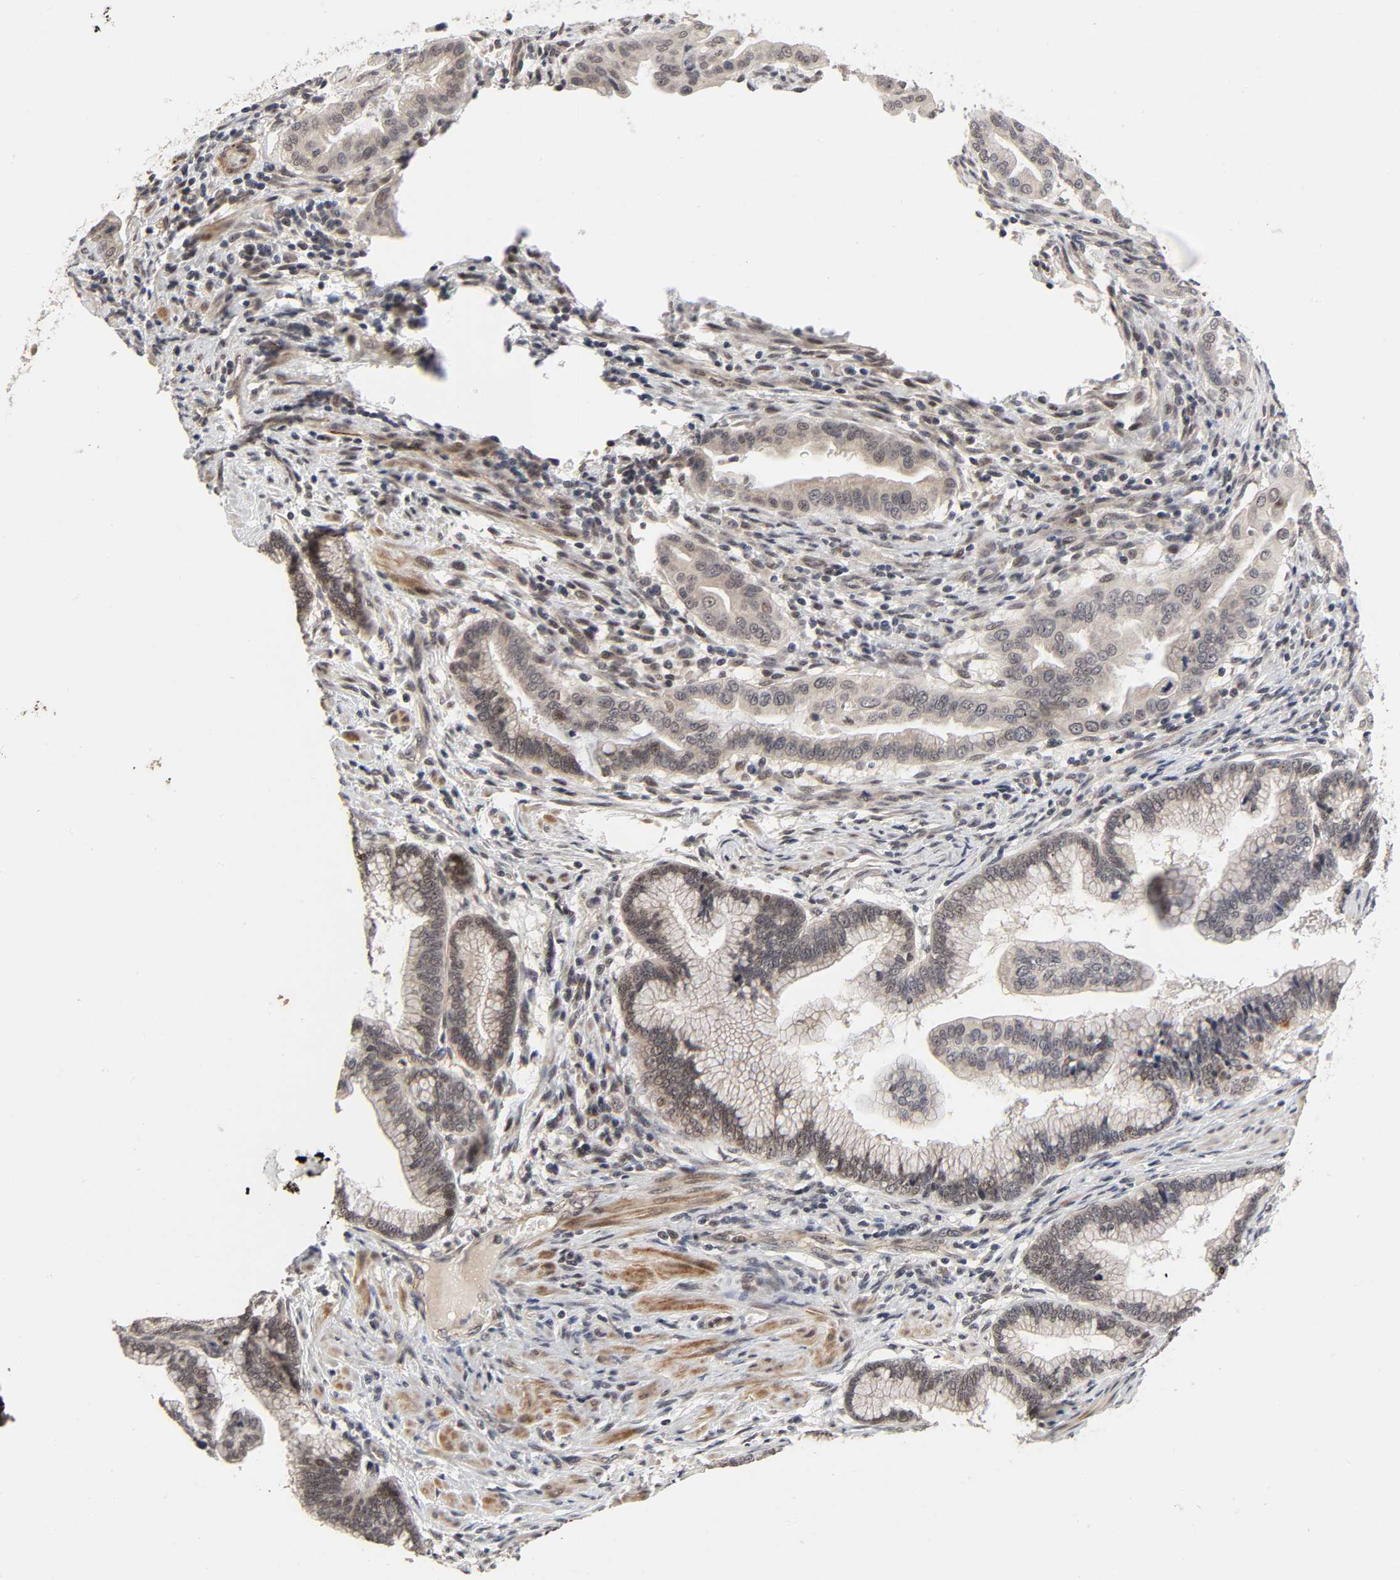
{"staining": {"intensity": "weak", "quantity": ">75%", "location": "nuclear"}, "tissue": "pancreatic cancer", "cell_type": "Tumor cells", "image_type": "cancer", "snomed": [{"axis": "morphology", "description": "Adenocarcinoma, NOS"}, {"axis": "topography", "description": "Pancreas"}], "caption": "Protein staining demonstrates weak nuclear expression in about >75% of tumor cells in adenocarcinoma (pancreatic).", "gene": "ZKSCAN8", "patient": {"sex": "female", "age": 64}}